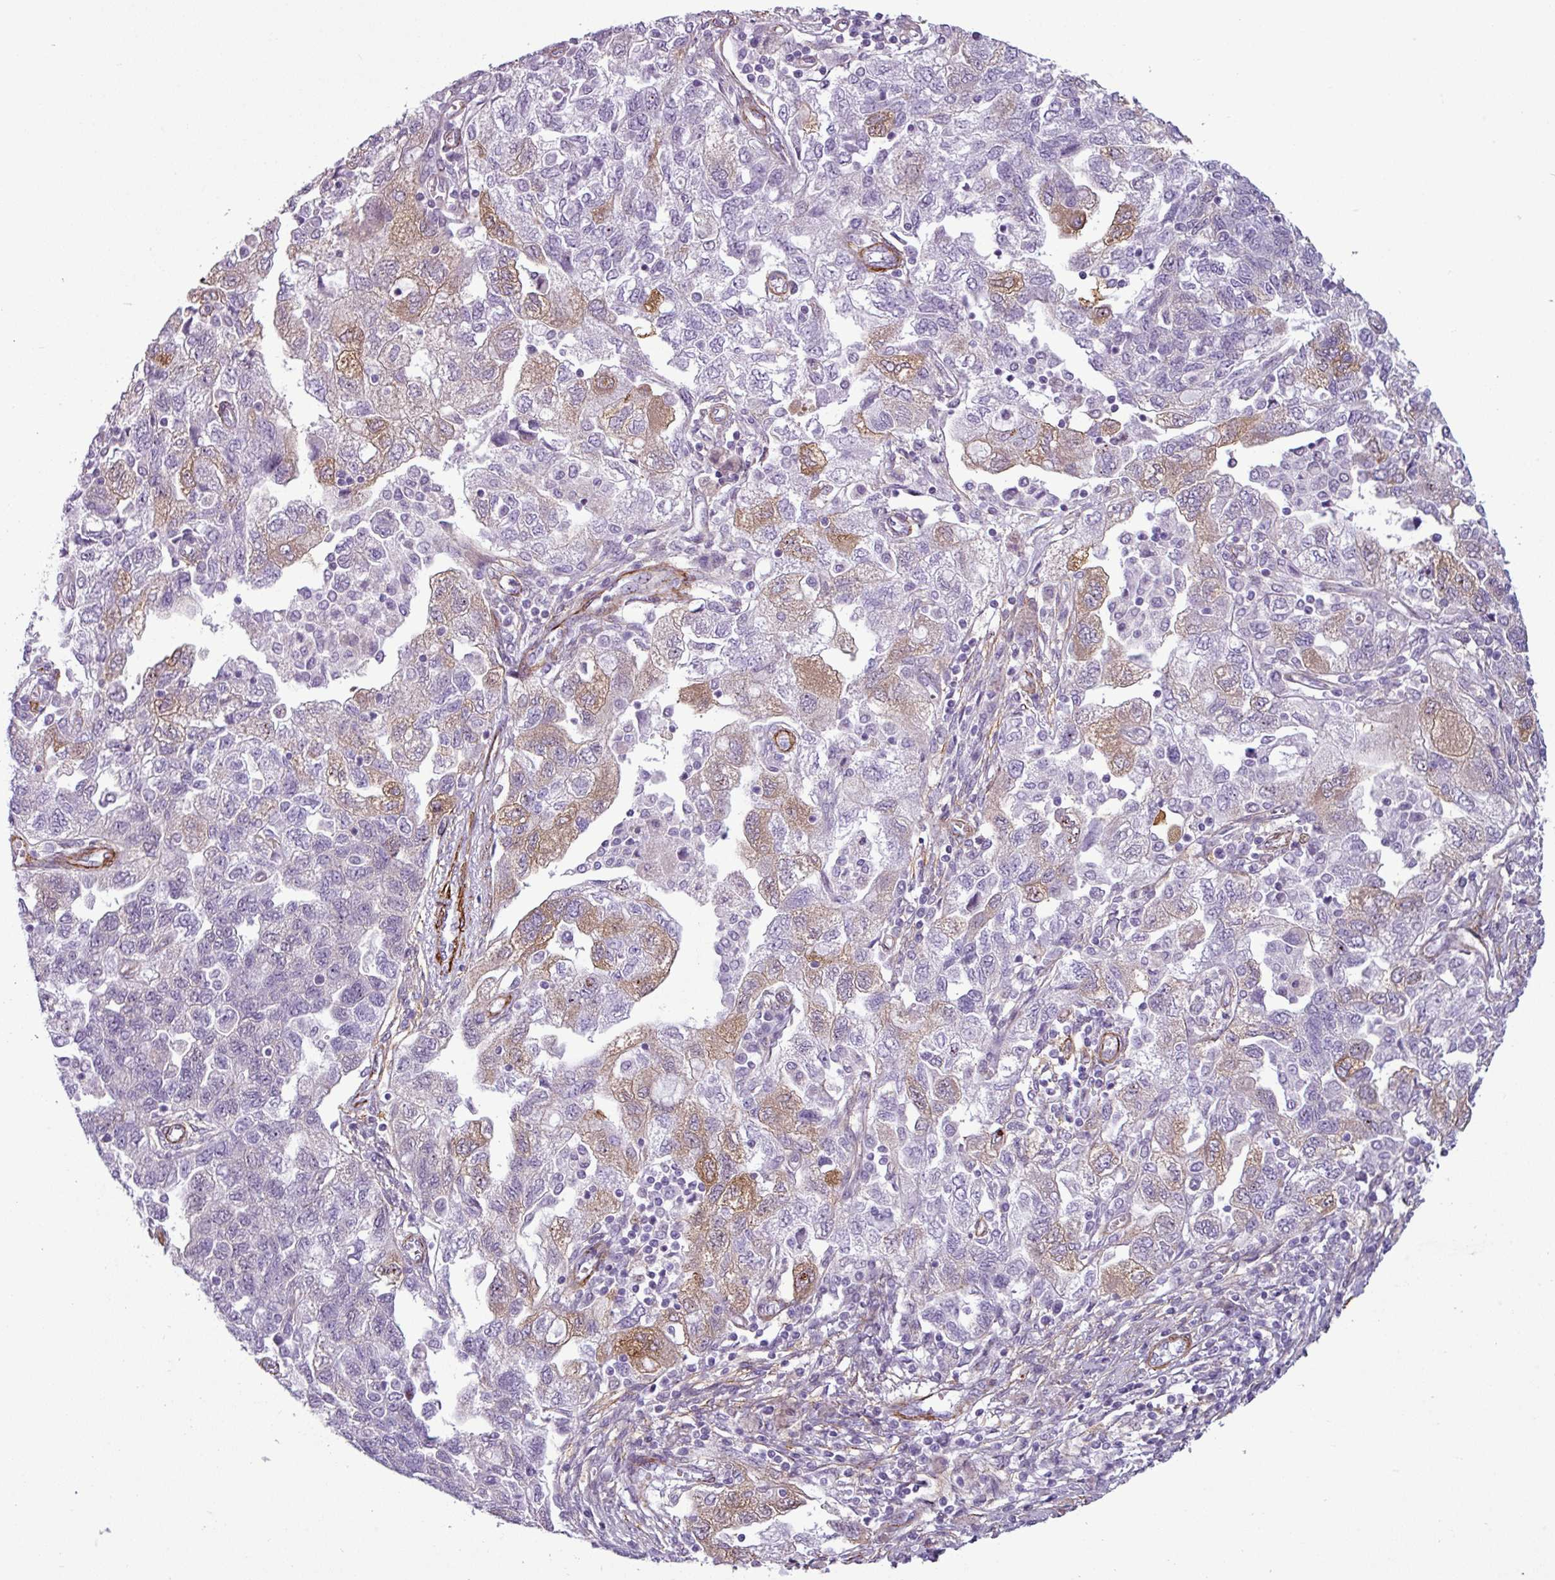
{"staining": {"intensity": "moderate", "quantity": "<25%", "location": "cytoplasmic/membranous"}, "tissue": "ovarian cancer", "cell_type": "Tumor cells", "image_type": "cancer", "snomed": [{"axis": "morphology", "description": "Carcinoma, NOS"}, {"axis": "morphology", "description": "Cystadenocarcinoma, serous, NOS"}, {"axis": "topography", "description": "Ovary"}], "caption": "The histopathology image exhibits a brown stain indicating the presence of a protein in the cytoplasmic/membranous of tumor cells in ovarian cancer.", "gene": "ATP10A", "patient": {"sex": "female", "age": 69}}